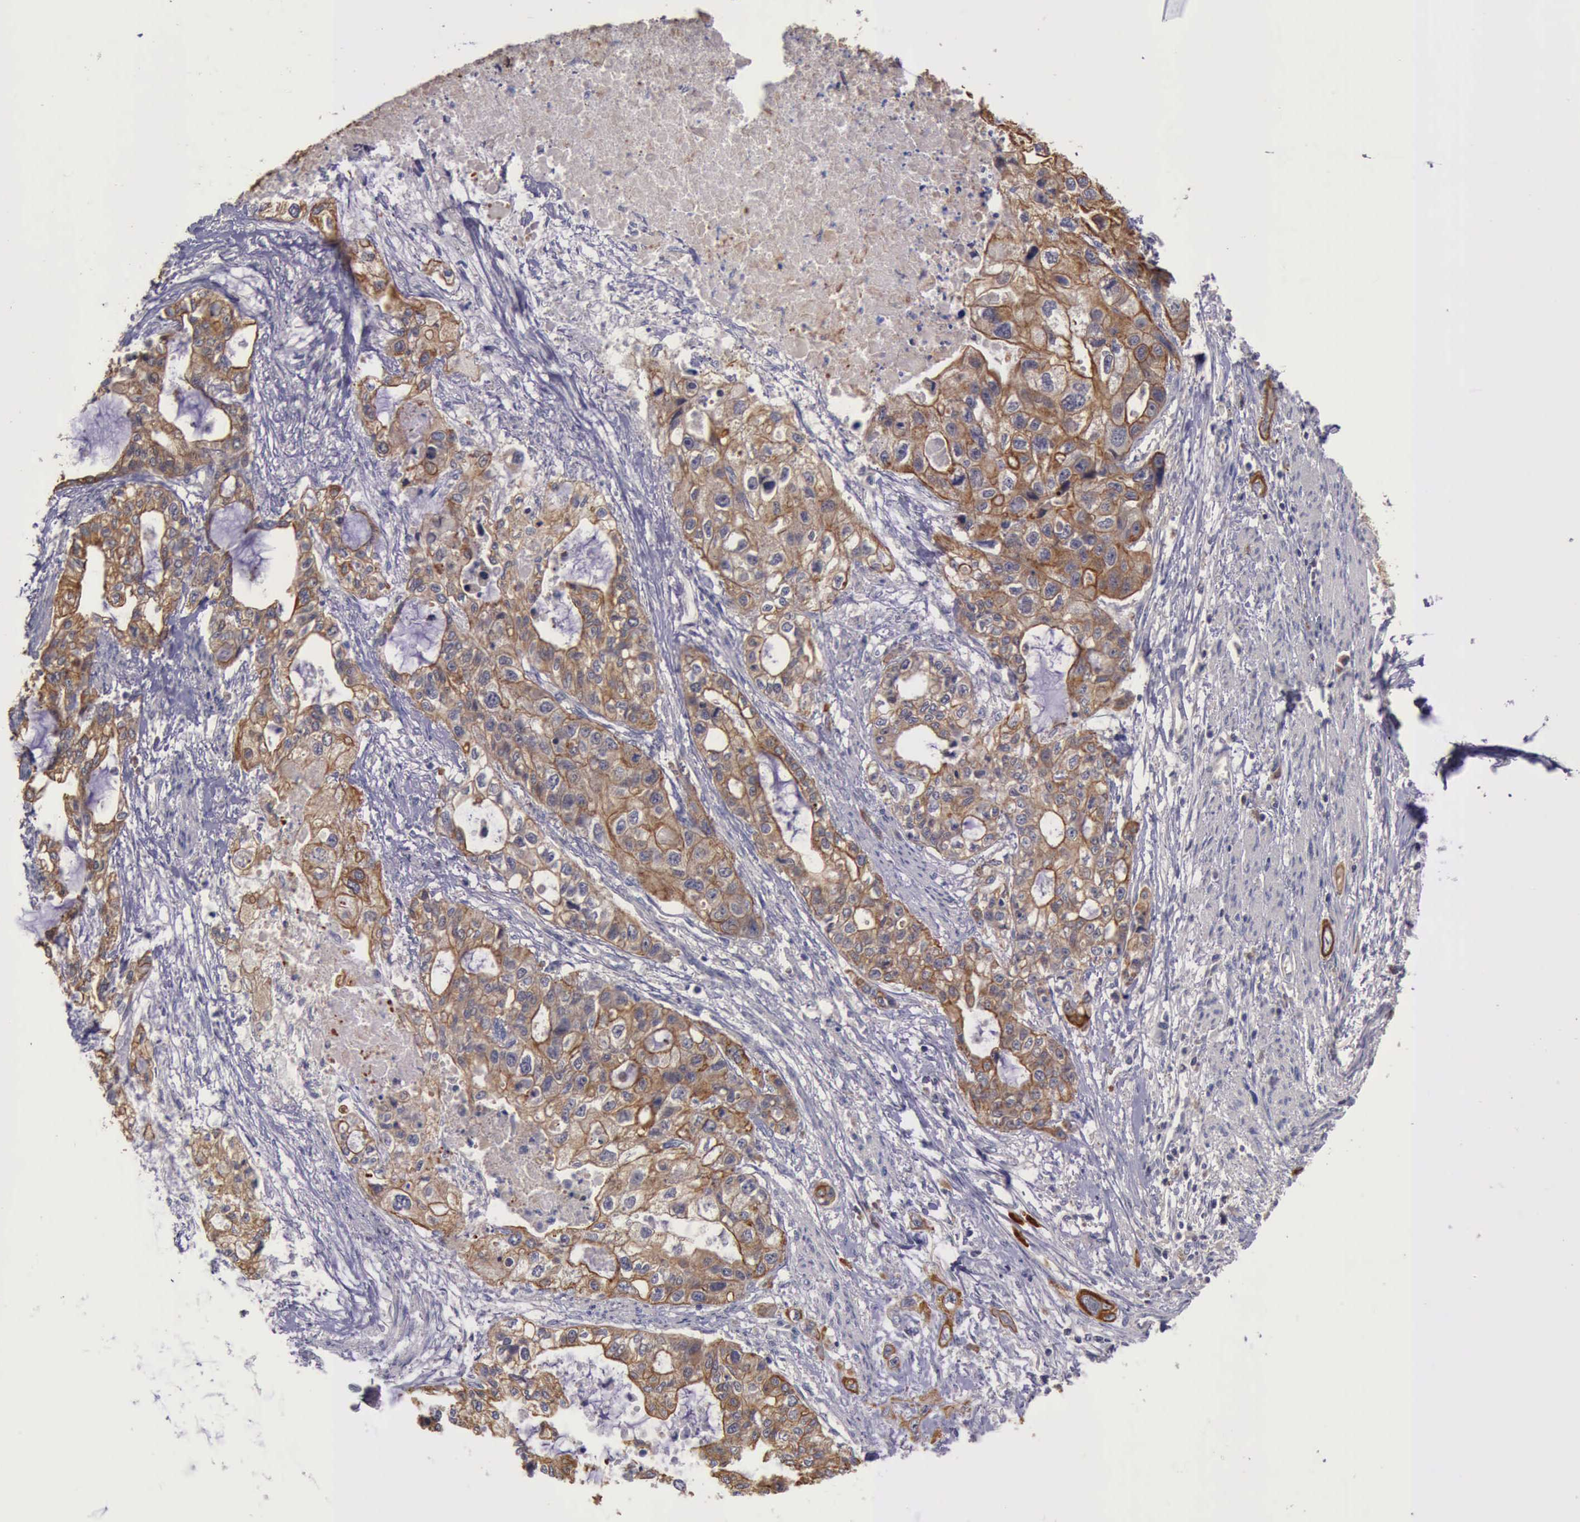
{"staining": {"intensity": "weak", "quantity": ">75%", "location": "cytoplasmic/membranous"}, "tissue": "stomach cancer", "cell_type": "Tumor cells", "image_type": "cancer", "snomed": [{"axis": "morphology", "description": "Adenocarcinoma, NOS"}, {"axis": "topography", "description": "Stomach, upper"}], "caption": "Immunohistochemistry of adenocarcinoma (stomach) exhibits low levels of weak cytoplasmic/membranous positivity in about >75% of tumor cells.", "gene": "RAB39B", "patient": {"sex": "female", "age": 52}}